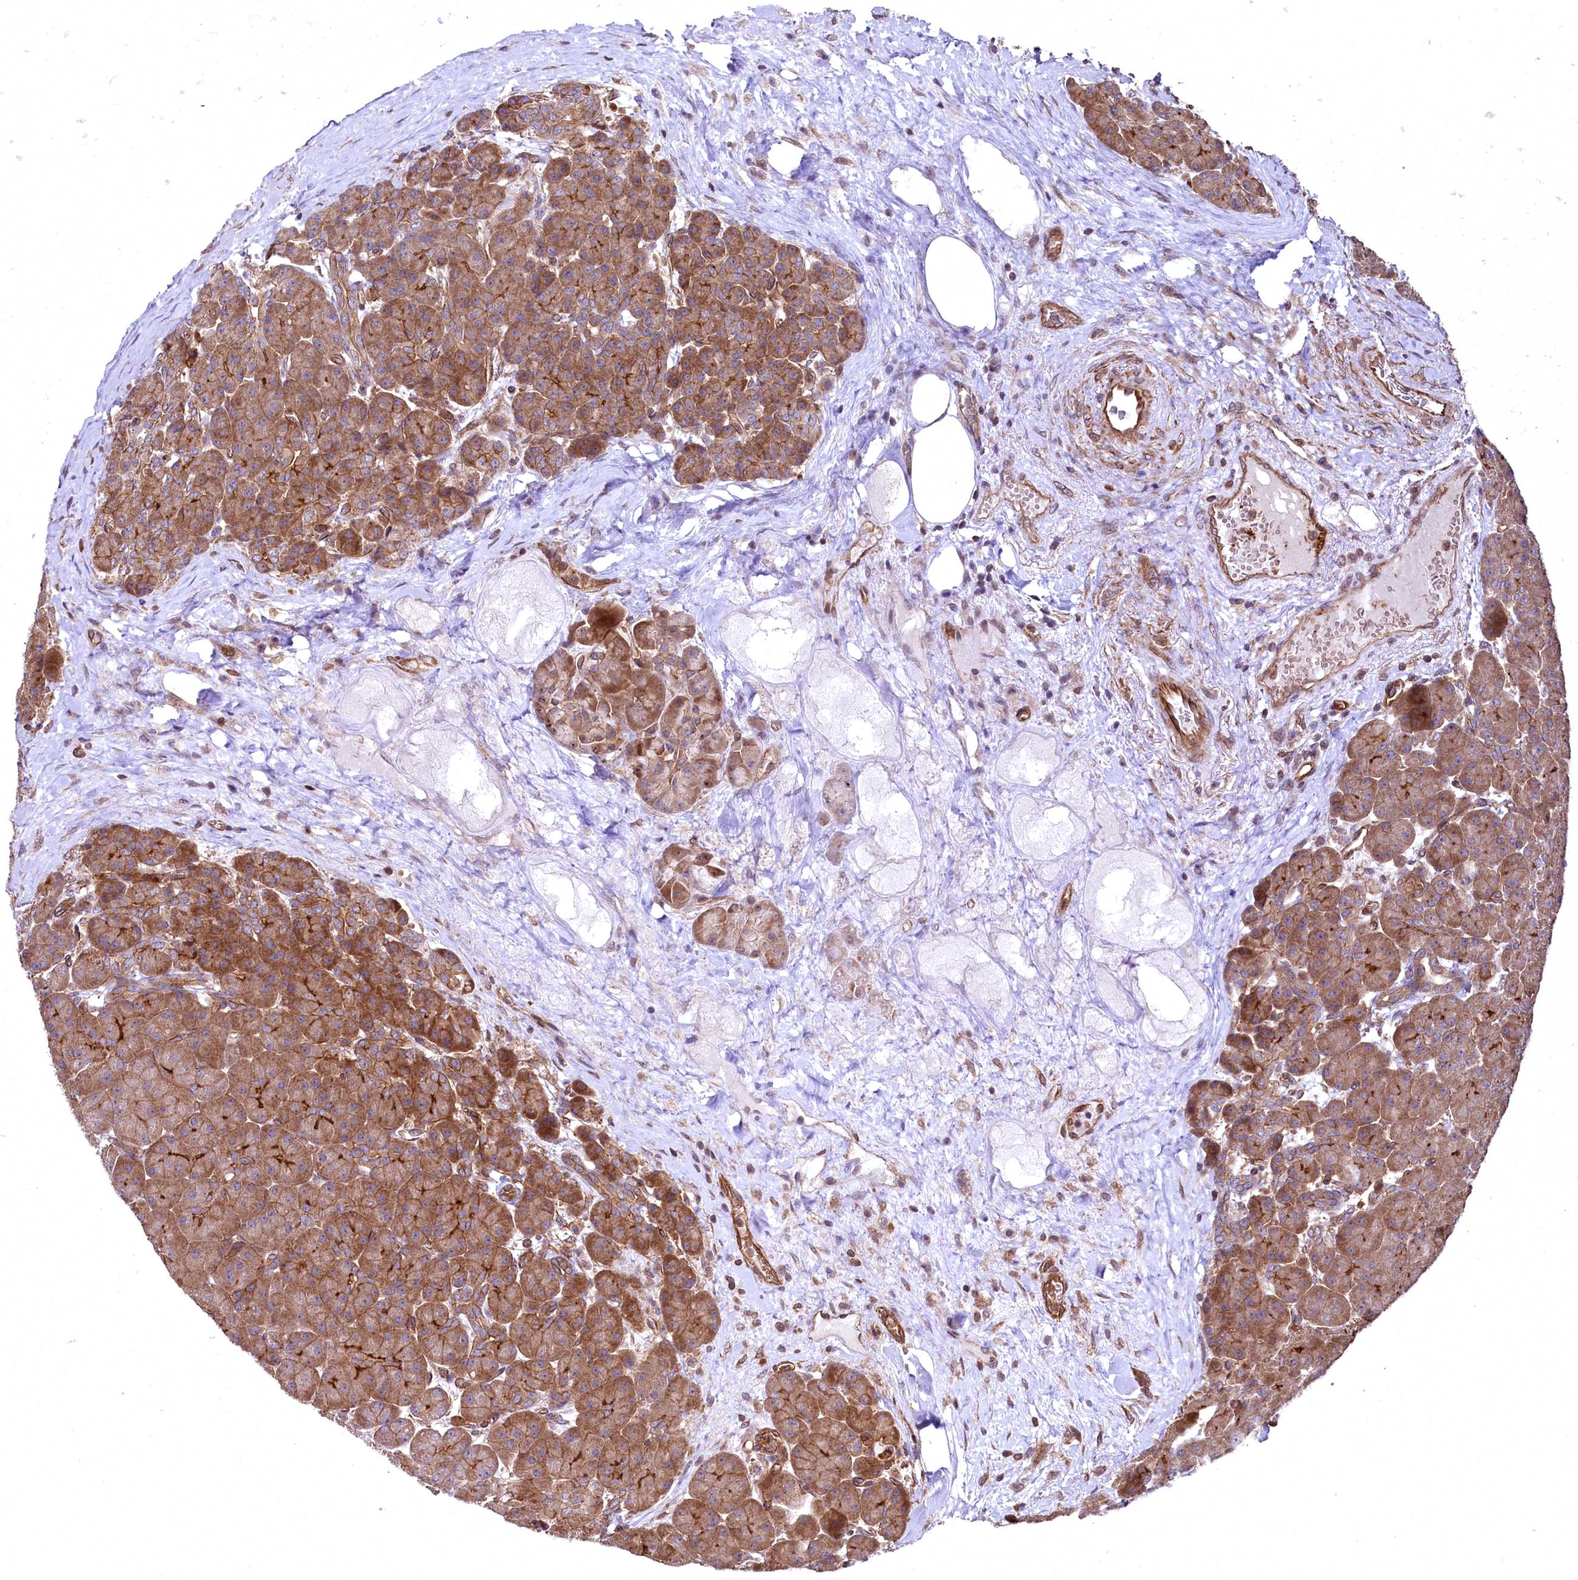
{"staining": {"intensity": "moderate", "quantity": ">75%", "location": "cytoplasmic/membranous"}, "tissue": "pancreas", "cell_type": "Exocrine glandular cells", "image_type": "normal", "snomed": [{"axis": "morphology", "description": "Normal tissue, NOS"}, {"axis": "topography", "description": "Pancreas"}], "caption": "The image shows immunohistochemical staining of unremarkable pancreas. There is moderate cytoplasmic/membranous expression is seen in approximately >75% of exocrine glandular cells. (DAB (3,3'-diaminobenzidine) IHC, brown staining for protein, blue staining for nuclei).", "gene": "SVIP", "patient": {"sex": "male", "age": 66}}